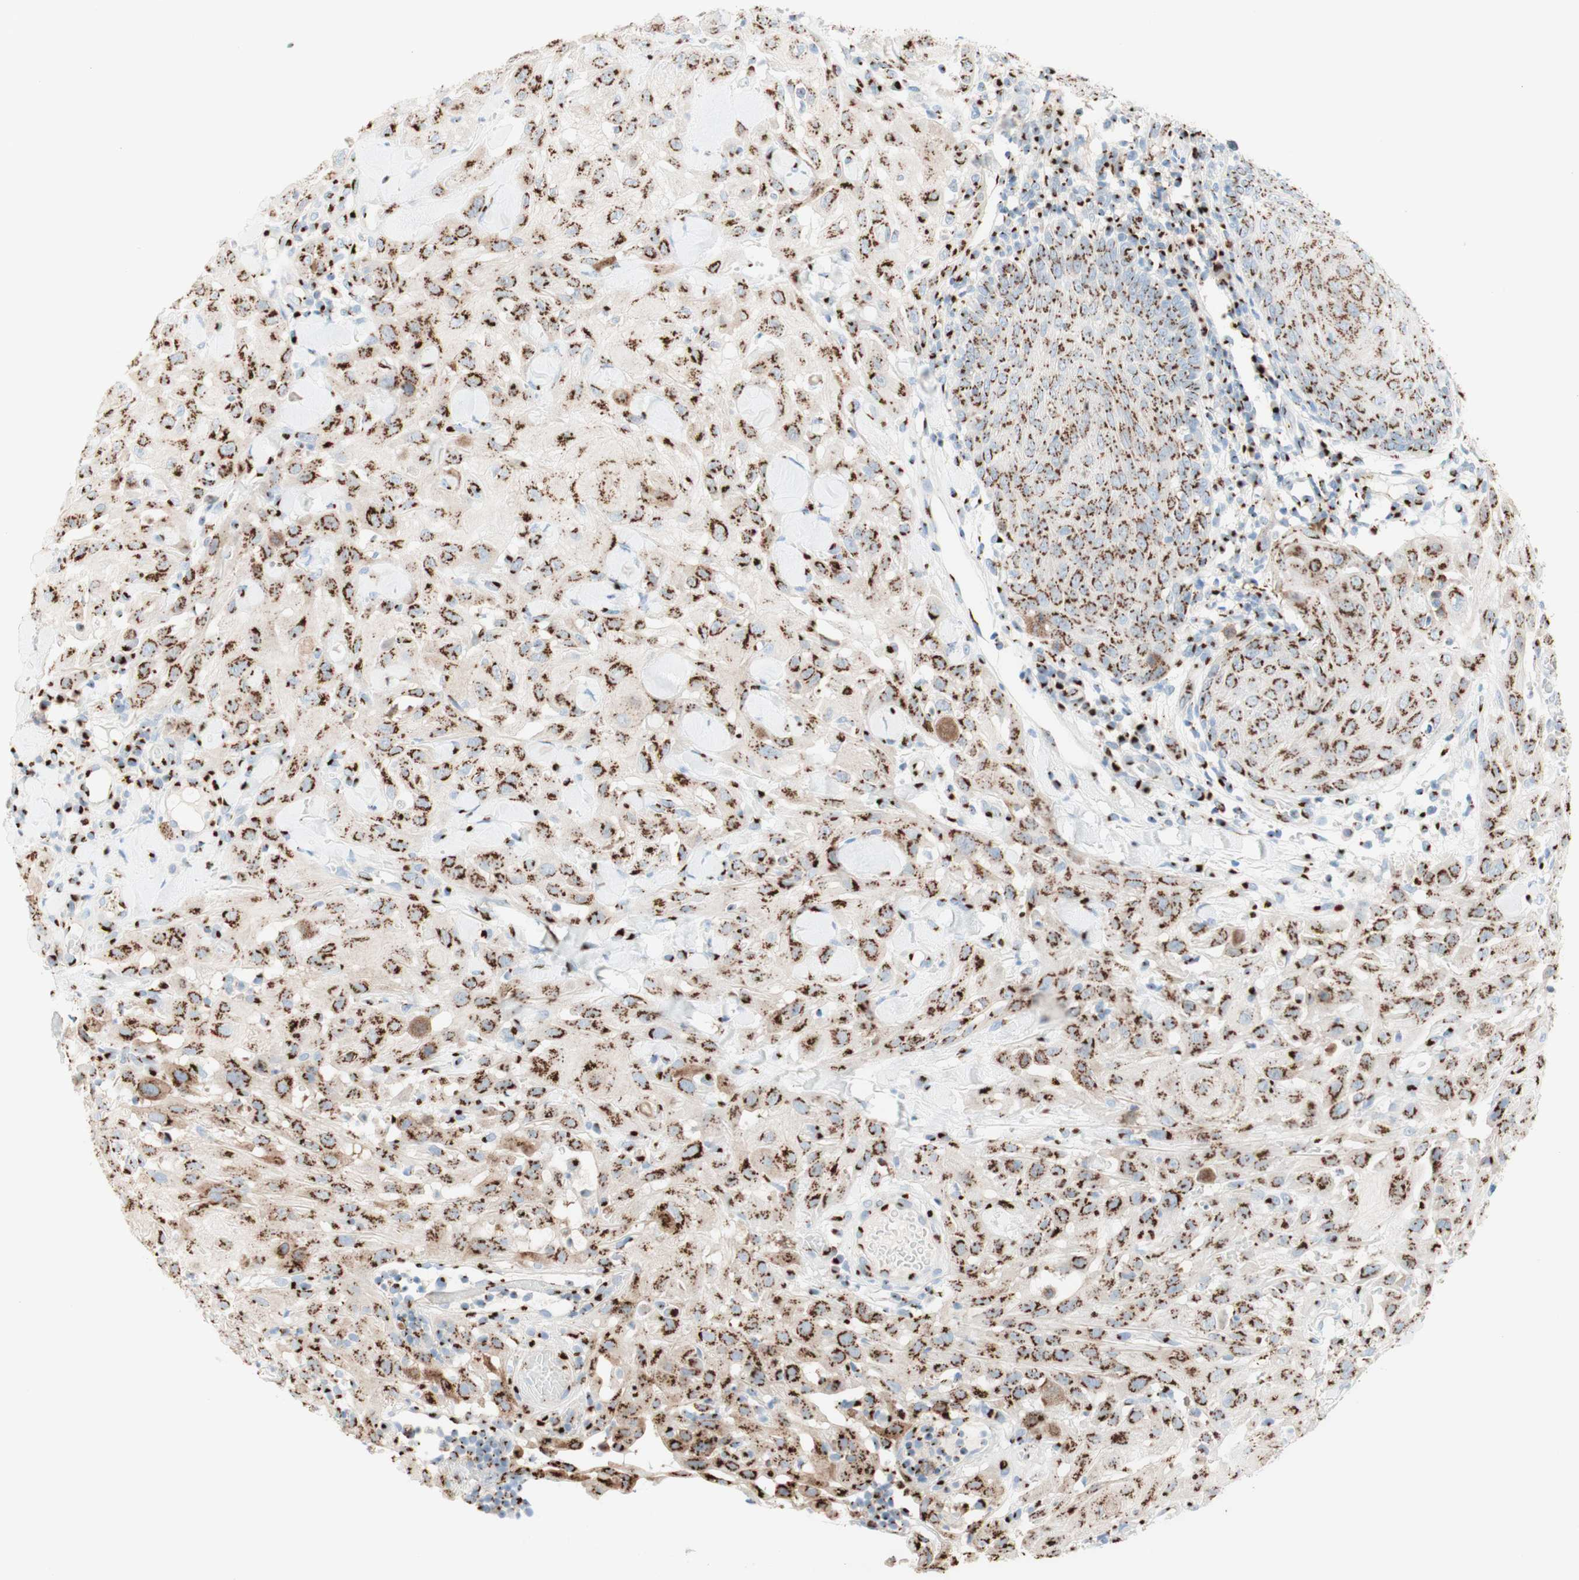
{"staining": {"intensity": "strong", "quantity": ">75%", "location": "cytoplasmic/membranous"}, "tissue": "skin cancer", "cell_type": "Tumor cells", "image_type": "cancer", "snomed": [{"axis": "morphology", "description": "Squamous cell carcinoma, NOS"}, {"axis": "topography", "description": "Skin"}], "caption": "Protein expression analysis of human skin cancer reveals strong cytoplasmic/membranous positivity in about >75% of tumor cells. (DAB = brown stain, brightfield microscopy at high magnification).", "gene": "GOLGB1", "patient": {"sex": "male", "age": 24}}